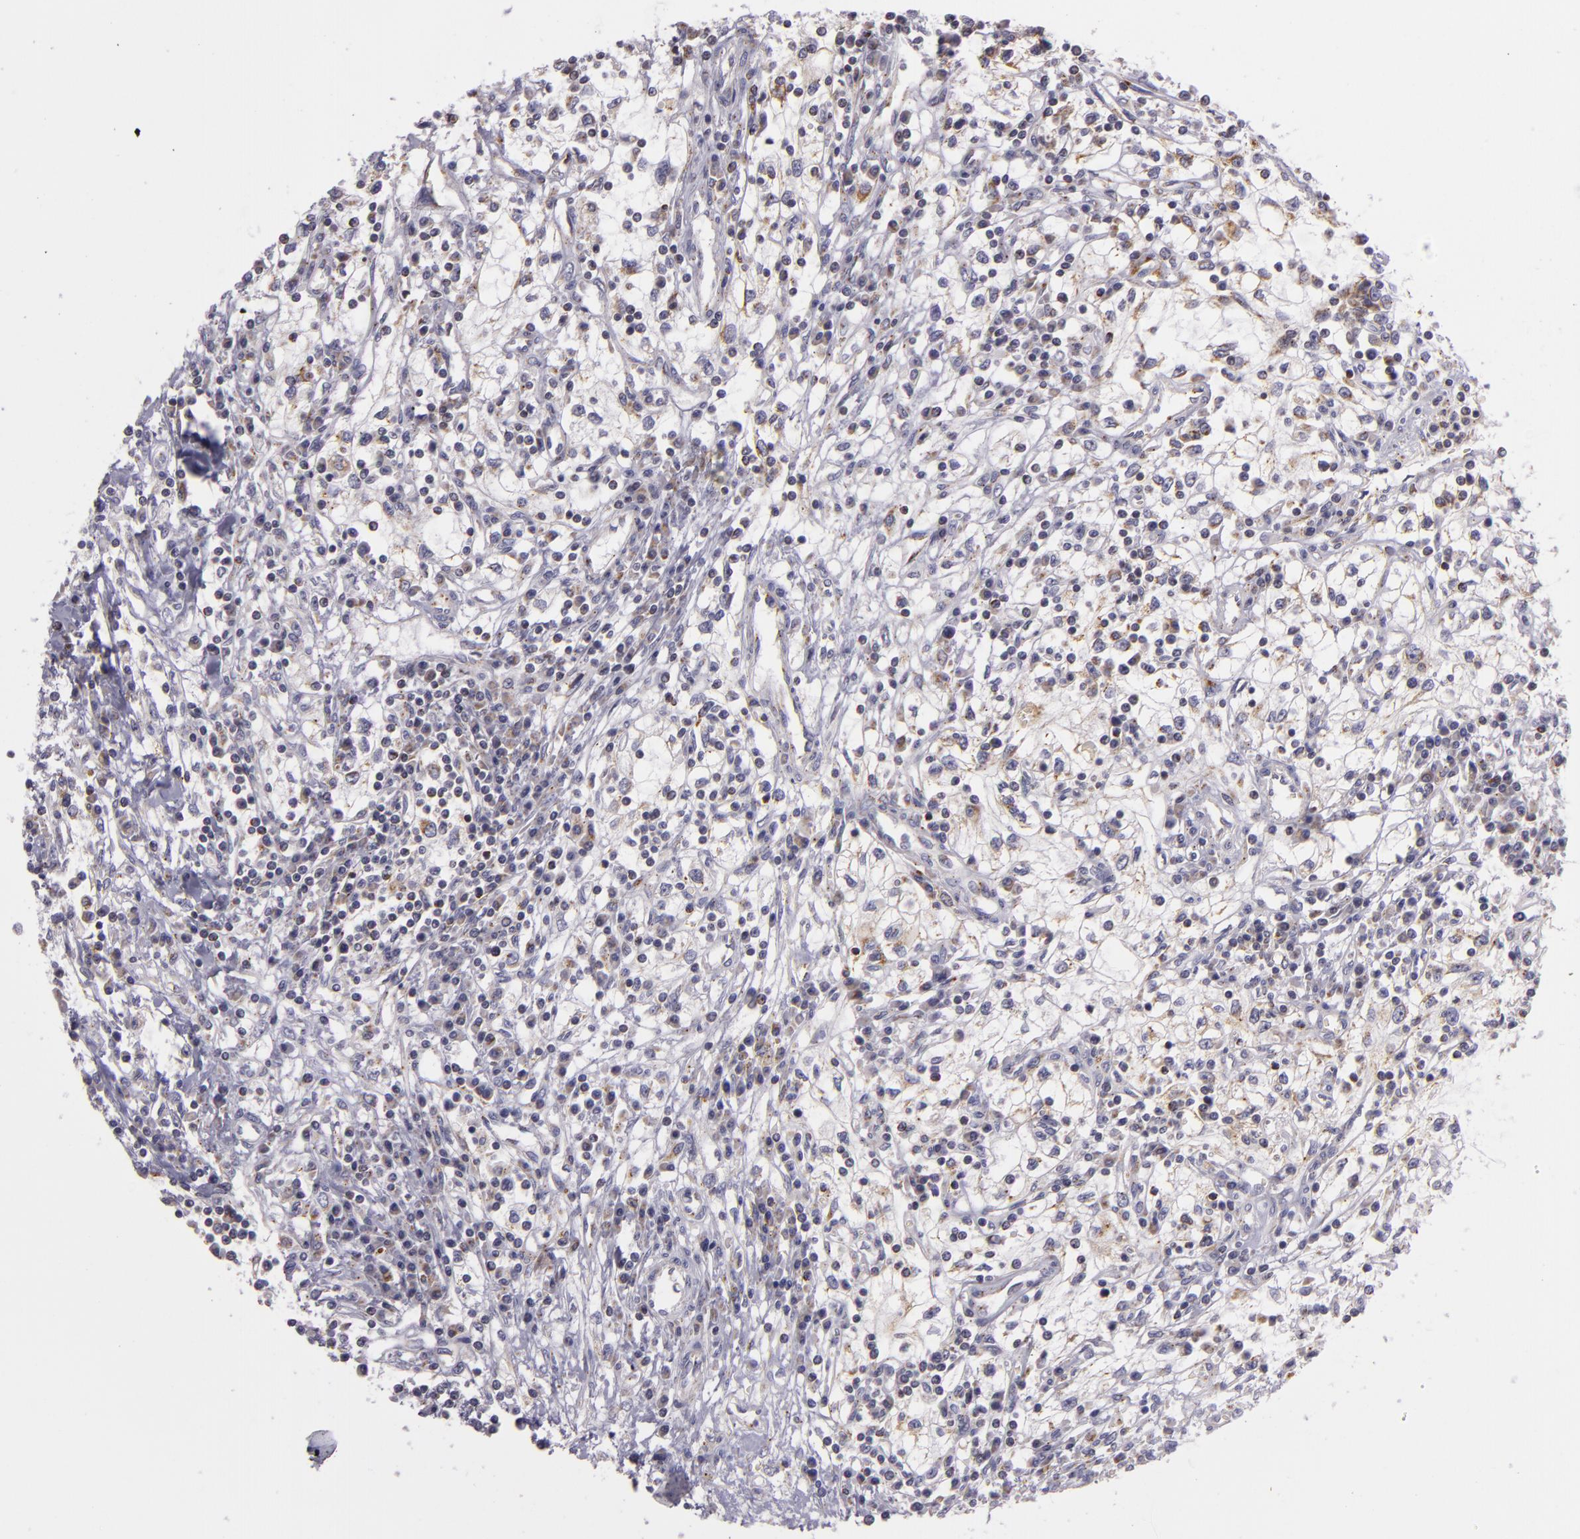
{"staining": {"intensity": "negative", "quantity": "none", "location": "none"}, "tissue": "renal cancer", "cell_type": "Tumor cells", "image_type": "cancer", "snomed": [{"axis": "morphology", "description": "Adenocarcinoma, NOS"}, {"axis": "topography", "description": "Kidney"}], "caption": "Immunohistochemistry (IHC) micrograph of neoplastic tissue: renal cancer (adenocarcinoma) stained with DAB (3,3'-diaminobenzidine) demonstrates no significant protein staining in tumor cells.", "gene": "CILK1", "patient": {"sex": "male", "age": 82}}